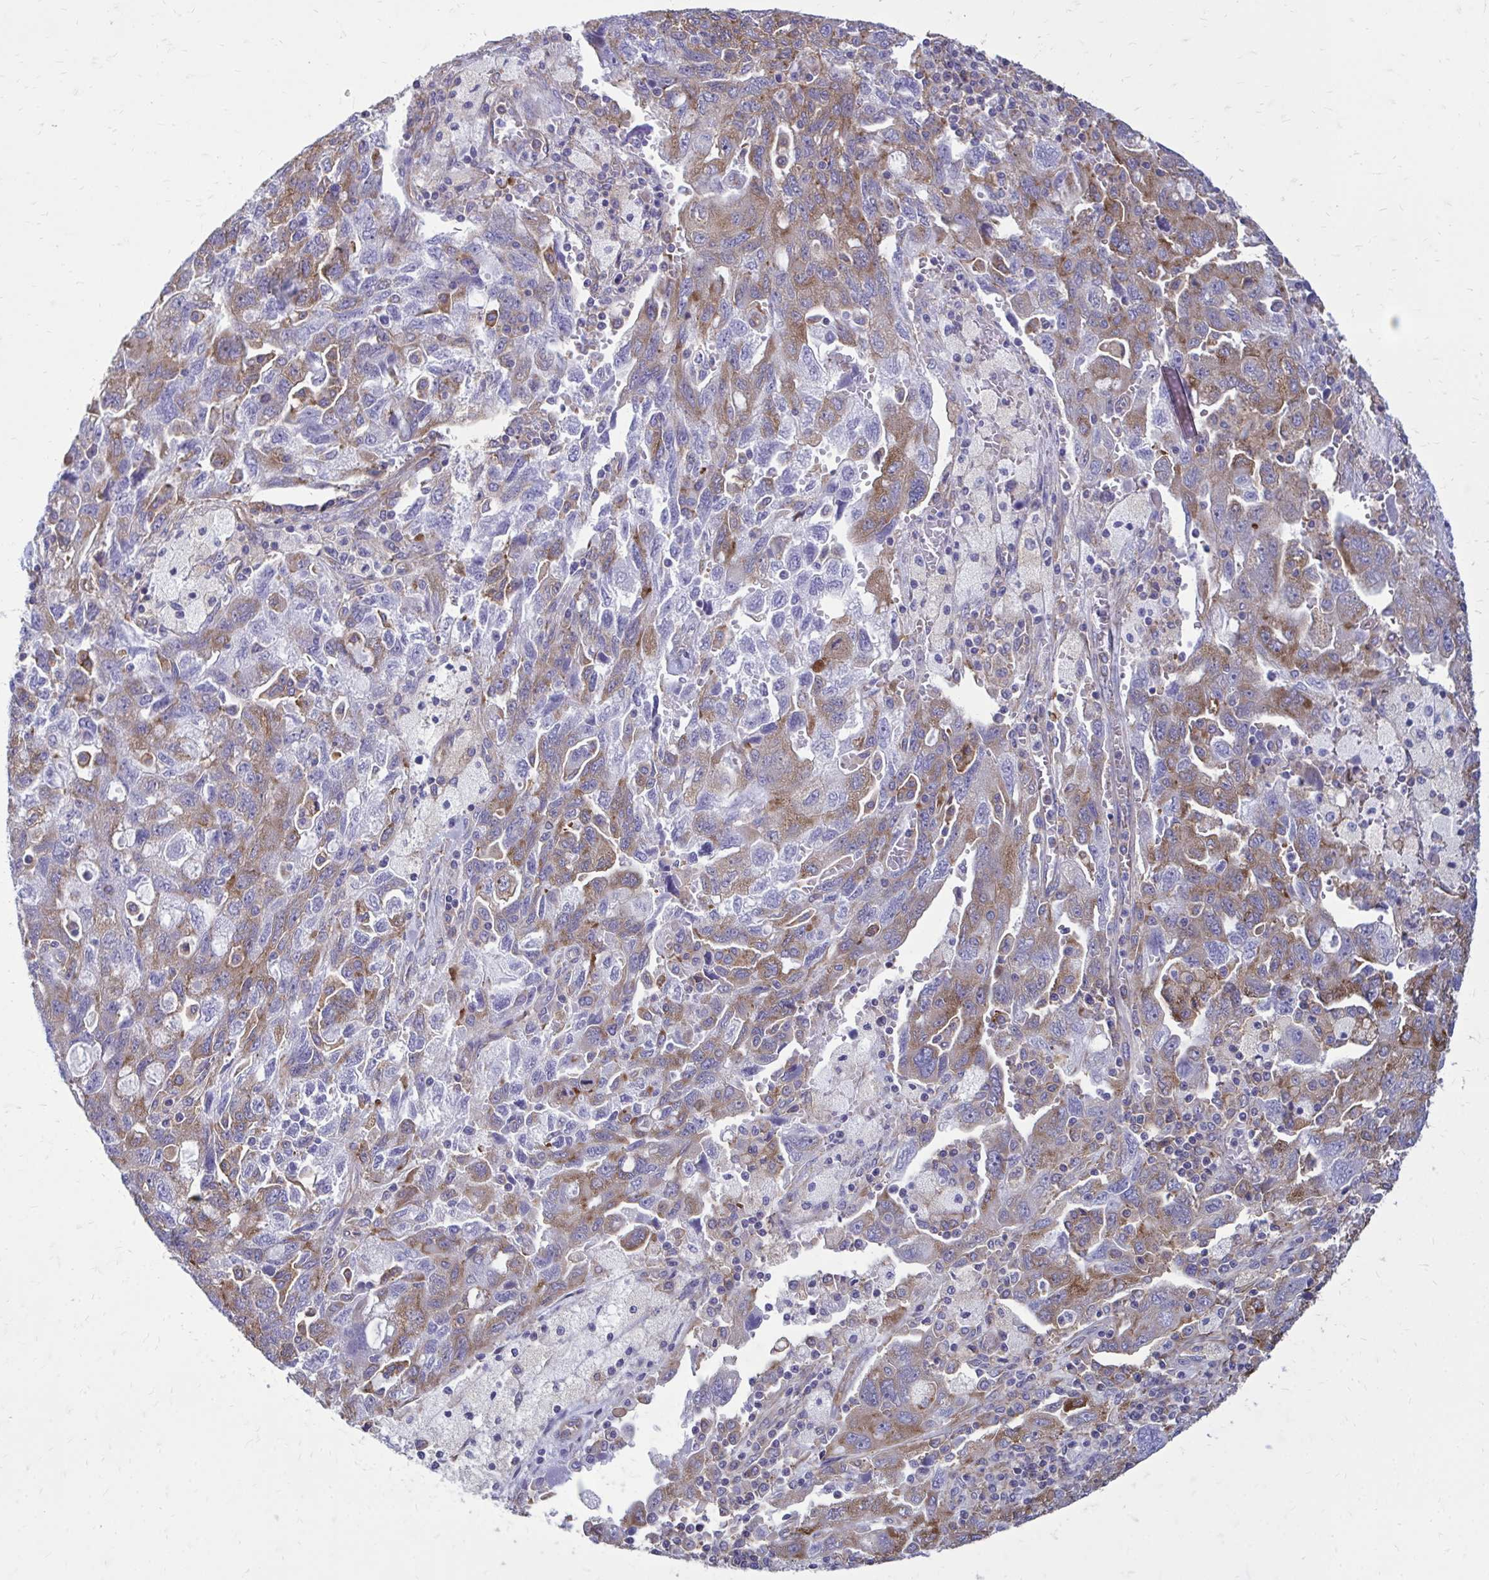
{"staining": {"intensity": "moderate", "quantity": "25%-75%", "location": "cytoplasmic/membranous"}, "tissue": "ovarian cancer", "cell_type": "Tumor cells", "image_type": "cancer", "snomed": [{"axis": "morphology", "description": "Carcinoma, NOS"}, {"axis": "morphology", "description": "Cystadenocarcinoma, serous, NOS"}, {"axis": "topography", "description": "Ovary"}], "caption": "Immunohistochemistry of human ovarian cancer exhibits medium levels of moderate cytoplasmic/membranous staining in approximately 25%-75% of tumor cells.", "gene": "CLTA", "patient": {"sex": "female", "age": 69}}